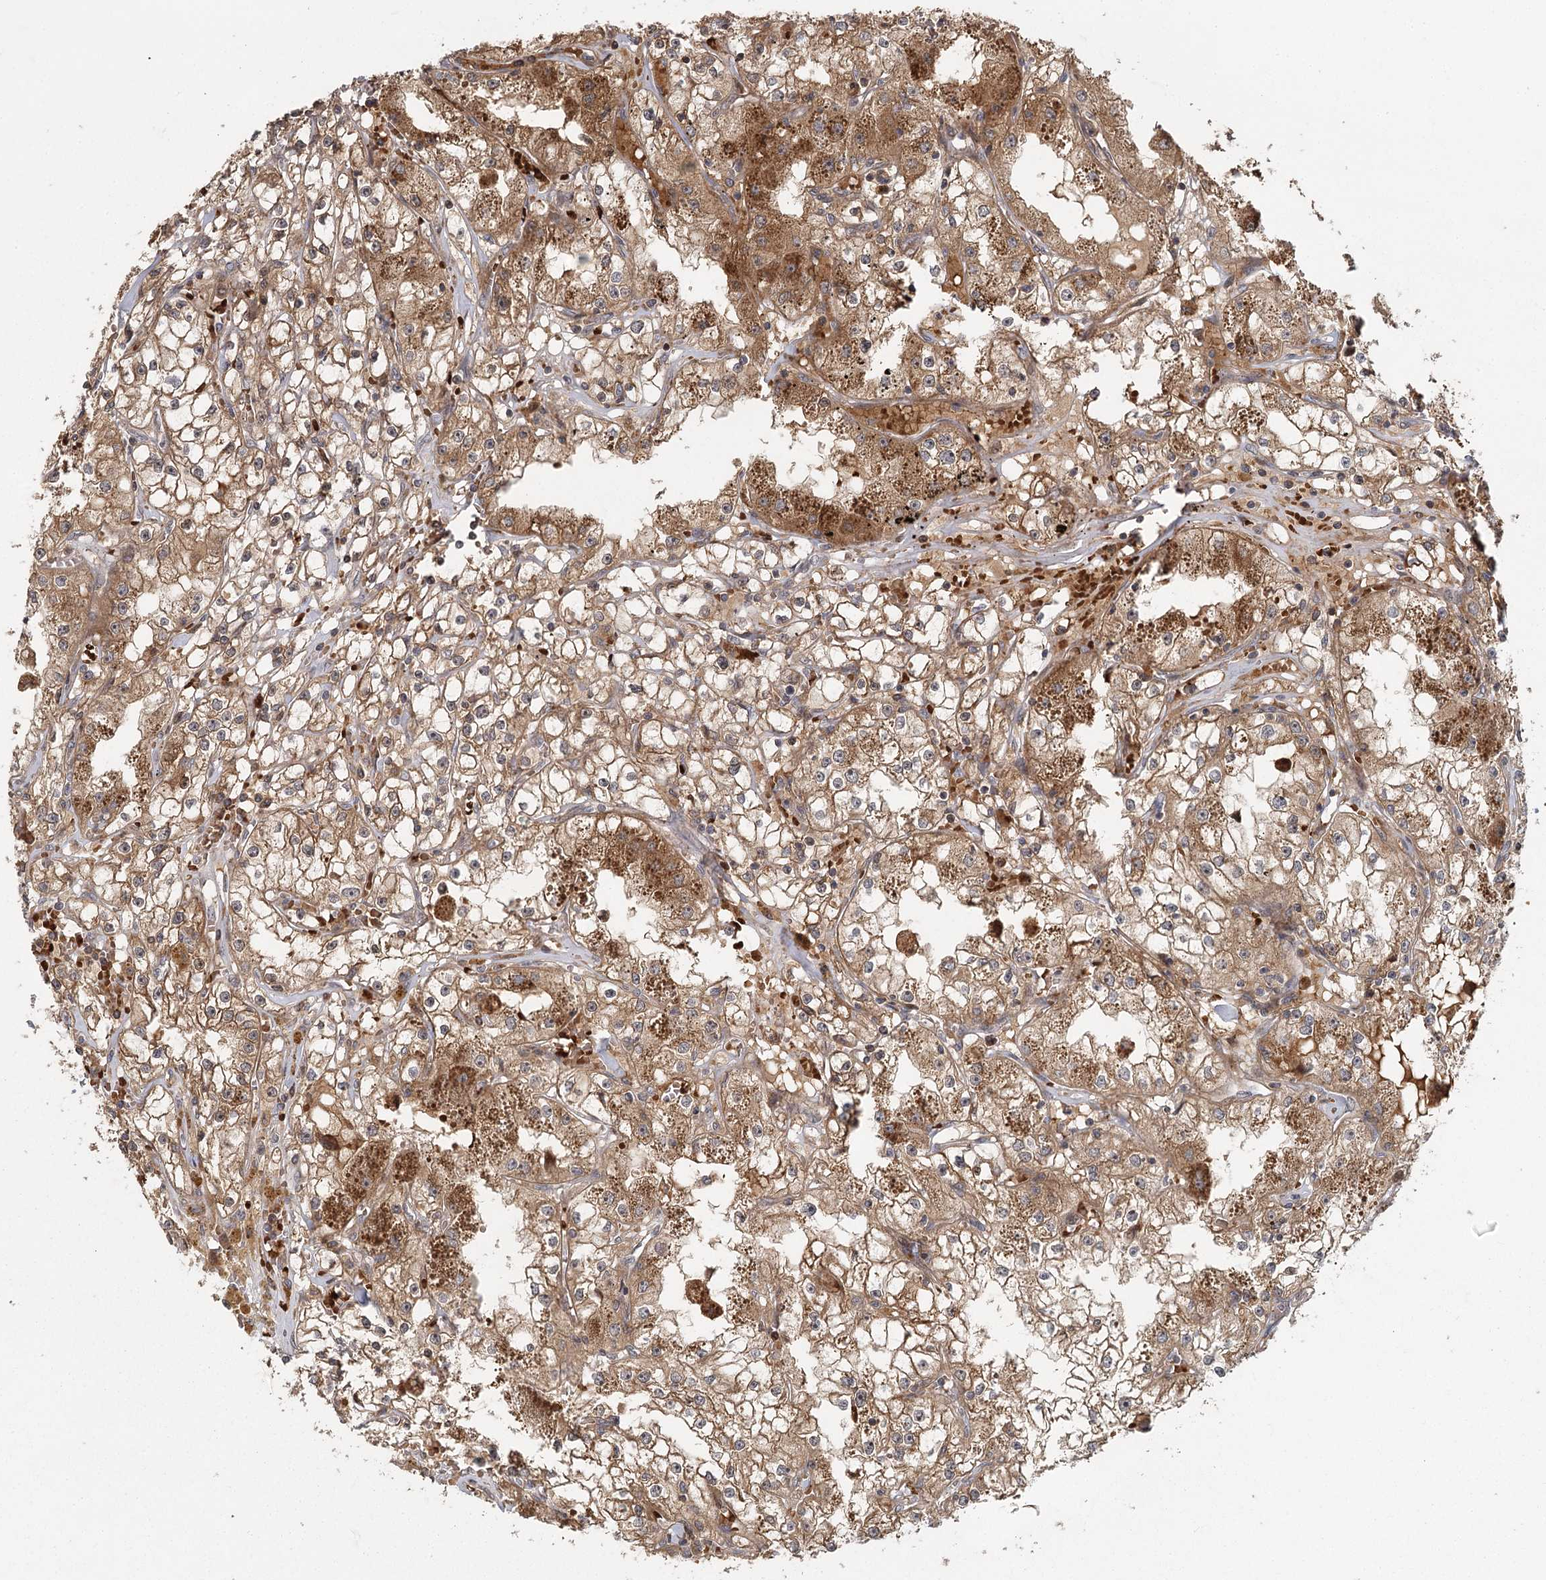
{"staining": {"intensity": "moderate", "quantity": ">75%", "location": "cytoplasmic/membranous"}, "tissue": "renal cancer", "cell_type": "Tumor cells", "image_type": "cancer", "snomed": [{"axis": "morphology", "description": "Adenocarcinoma, NOS"}, {"axis": "topography", "description": "Kidney"}], "caption": "Renal adenocarcinoma stained with immunohistochemistry reveals moderate cytoplasmic/membranous positivity in approximately >75% of tumor cells.", "gene": "RAPGEF6", "patient": {"sex": "male", "age": 56}}